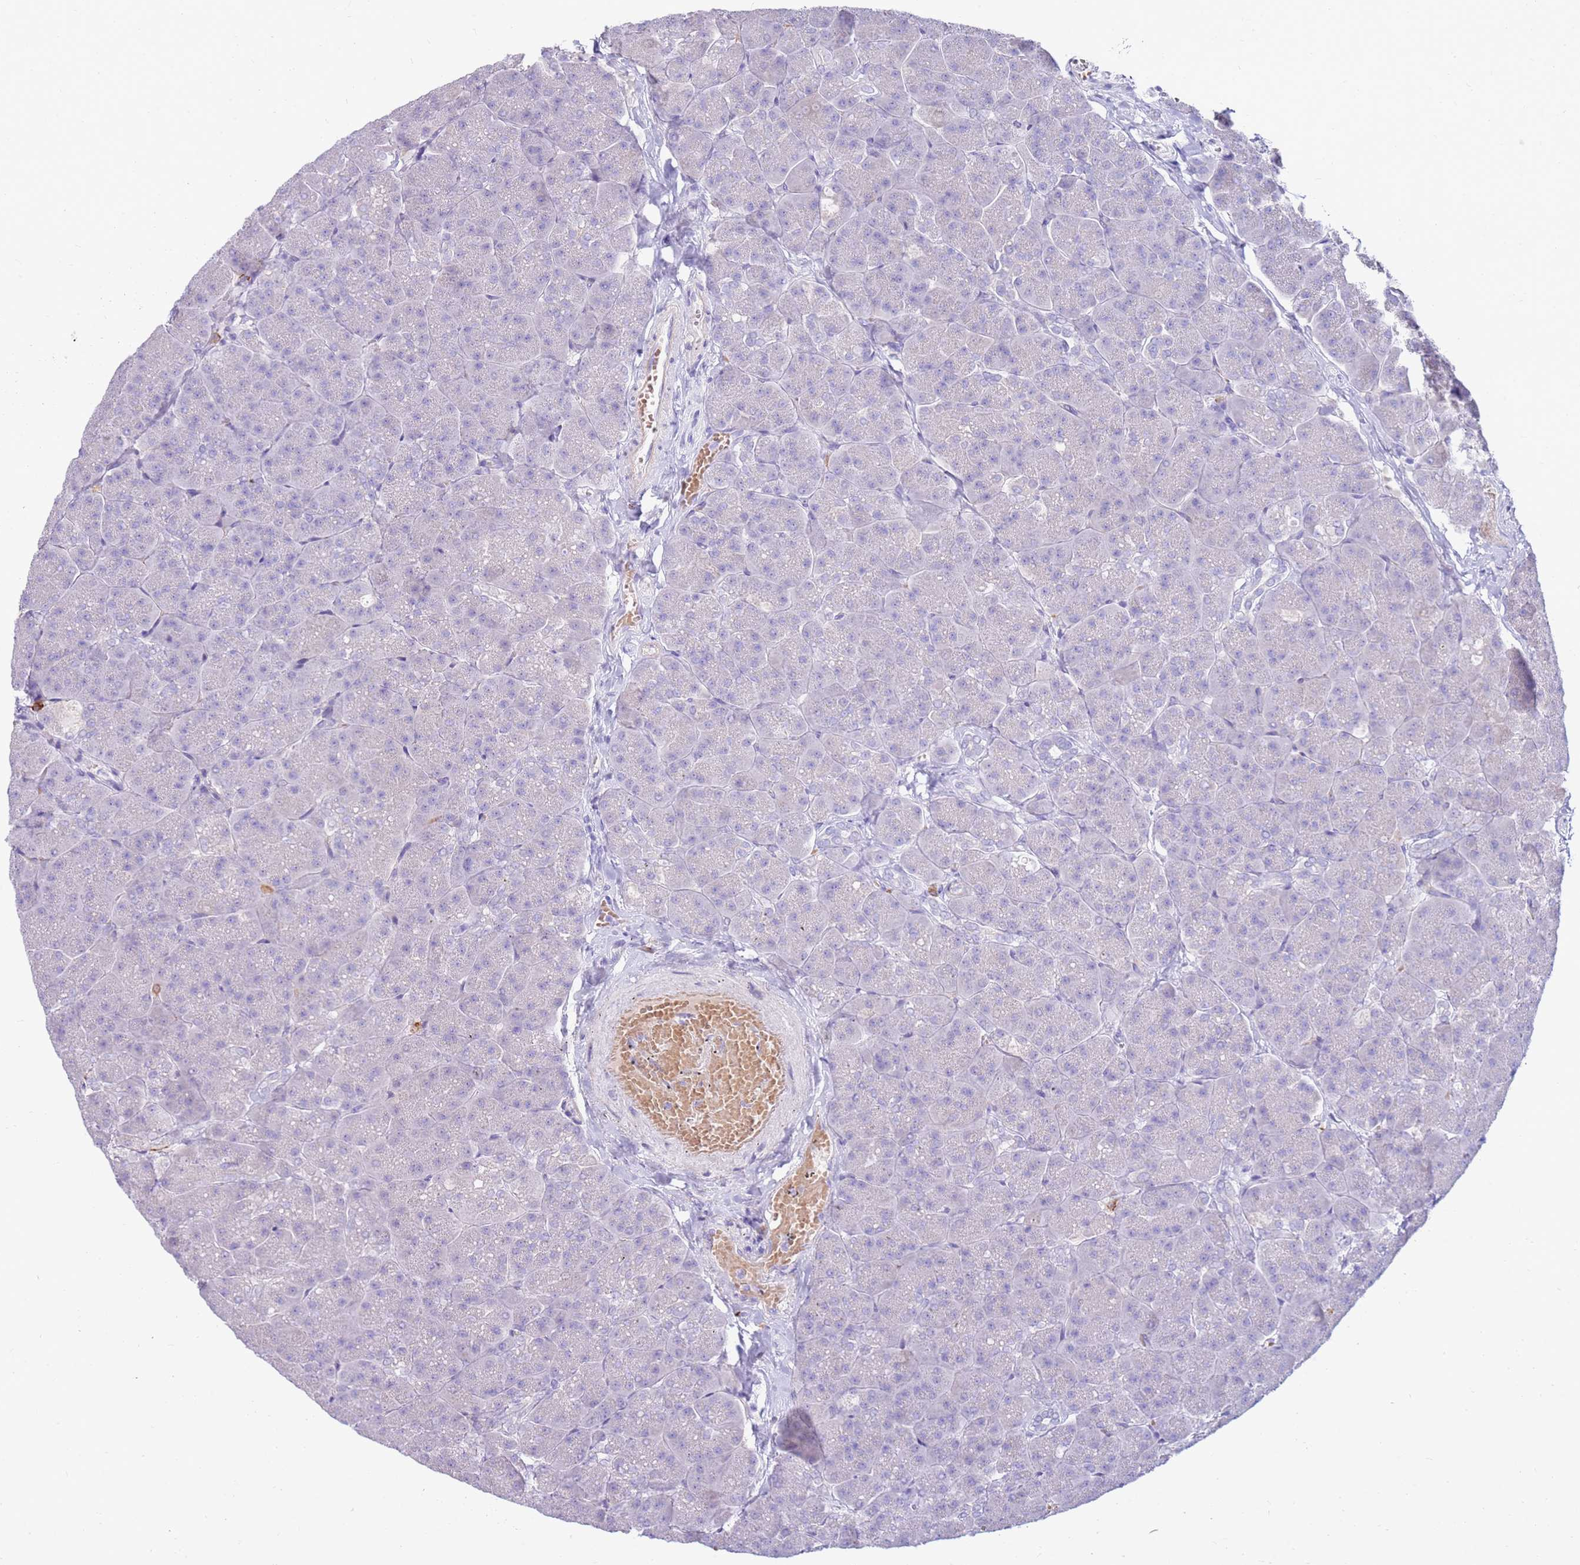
{"staining": {"intensity": "negative", "quantity": "none", "location": "none"}, "tissue": "pancreas", "cell_type": "Exocrine glandular cells", "image_type": "normal", "snomed": [{"axis": "morphology", "description": "Normal tissue, NOS"}, {"axis": "topography", "description": "Pancreas"}, {"axis": "topography", "description": "Peripheral nerve tissue"}], "caption": "IHC of normal human pancreas reveals no expression in exocrine glandular cells. (Brightfield microscopy of DAB immunohistochemistry at high magnification).", "gene": "EVPLL", "patient": {"sex": "male", "age": 54}}